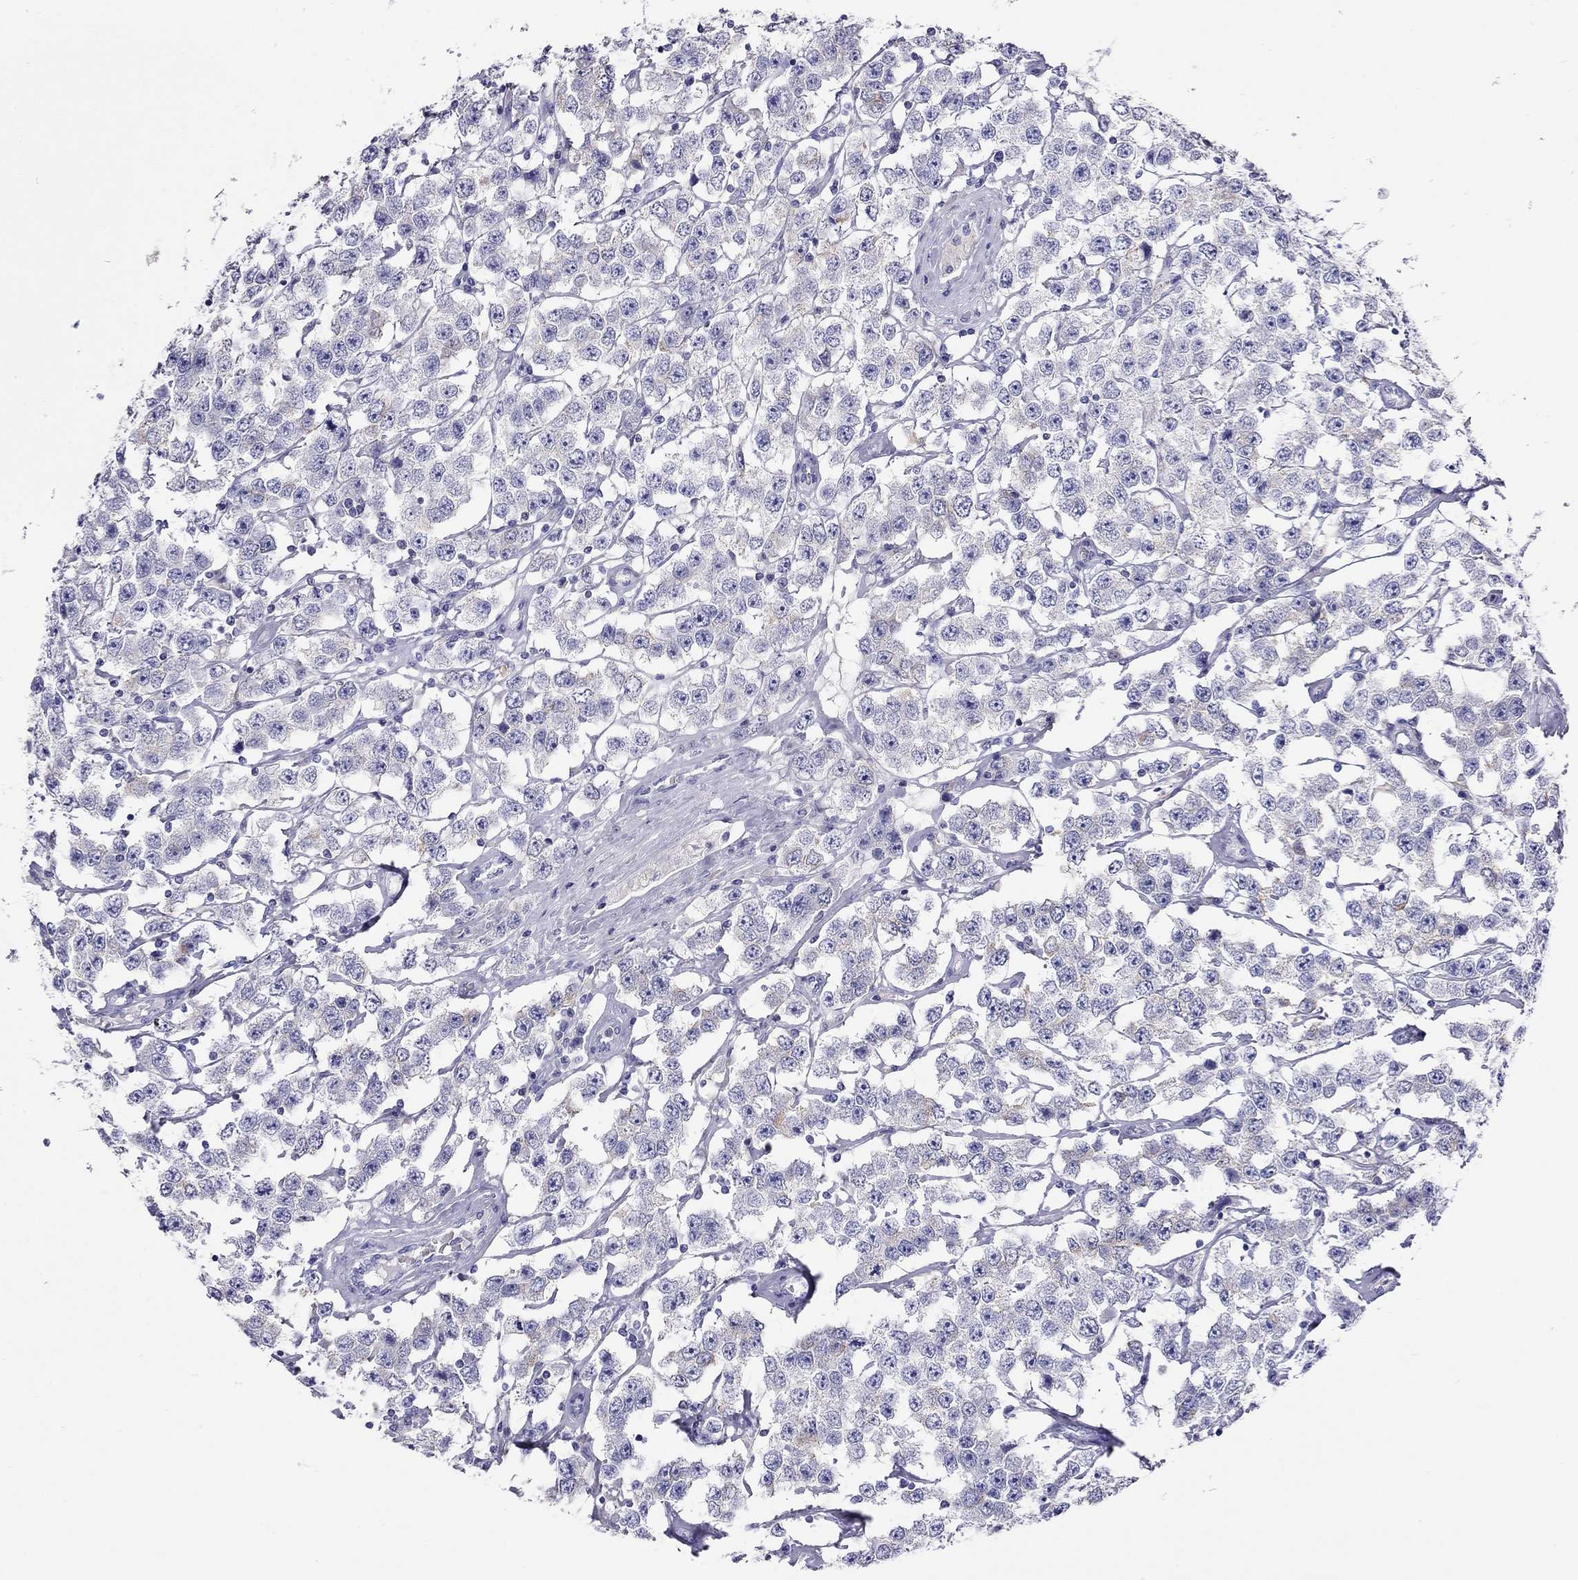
{"staining": {"intensity": "negative", "quantity": "none", "location": "none"}, "tissue": "testis cancer", "cell_type": "Tumor cells", "image_type": "cancer", "snomed": [{"axis": "morphology", "description": "Seminoma, NOS"}, {"axis": "topography", "description": "Testis"}], "caption": "Protein analysis of testis cancer (seminoma) exhibits no significant positivity in tumor cells.", "gene": "SLC46A2", "patient": {"sex": "male", "age": 52}}